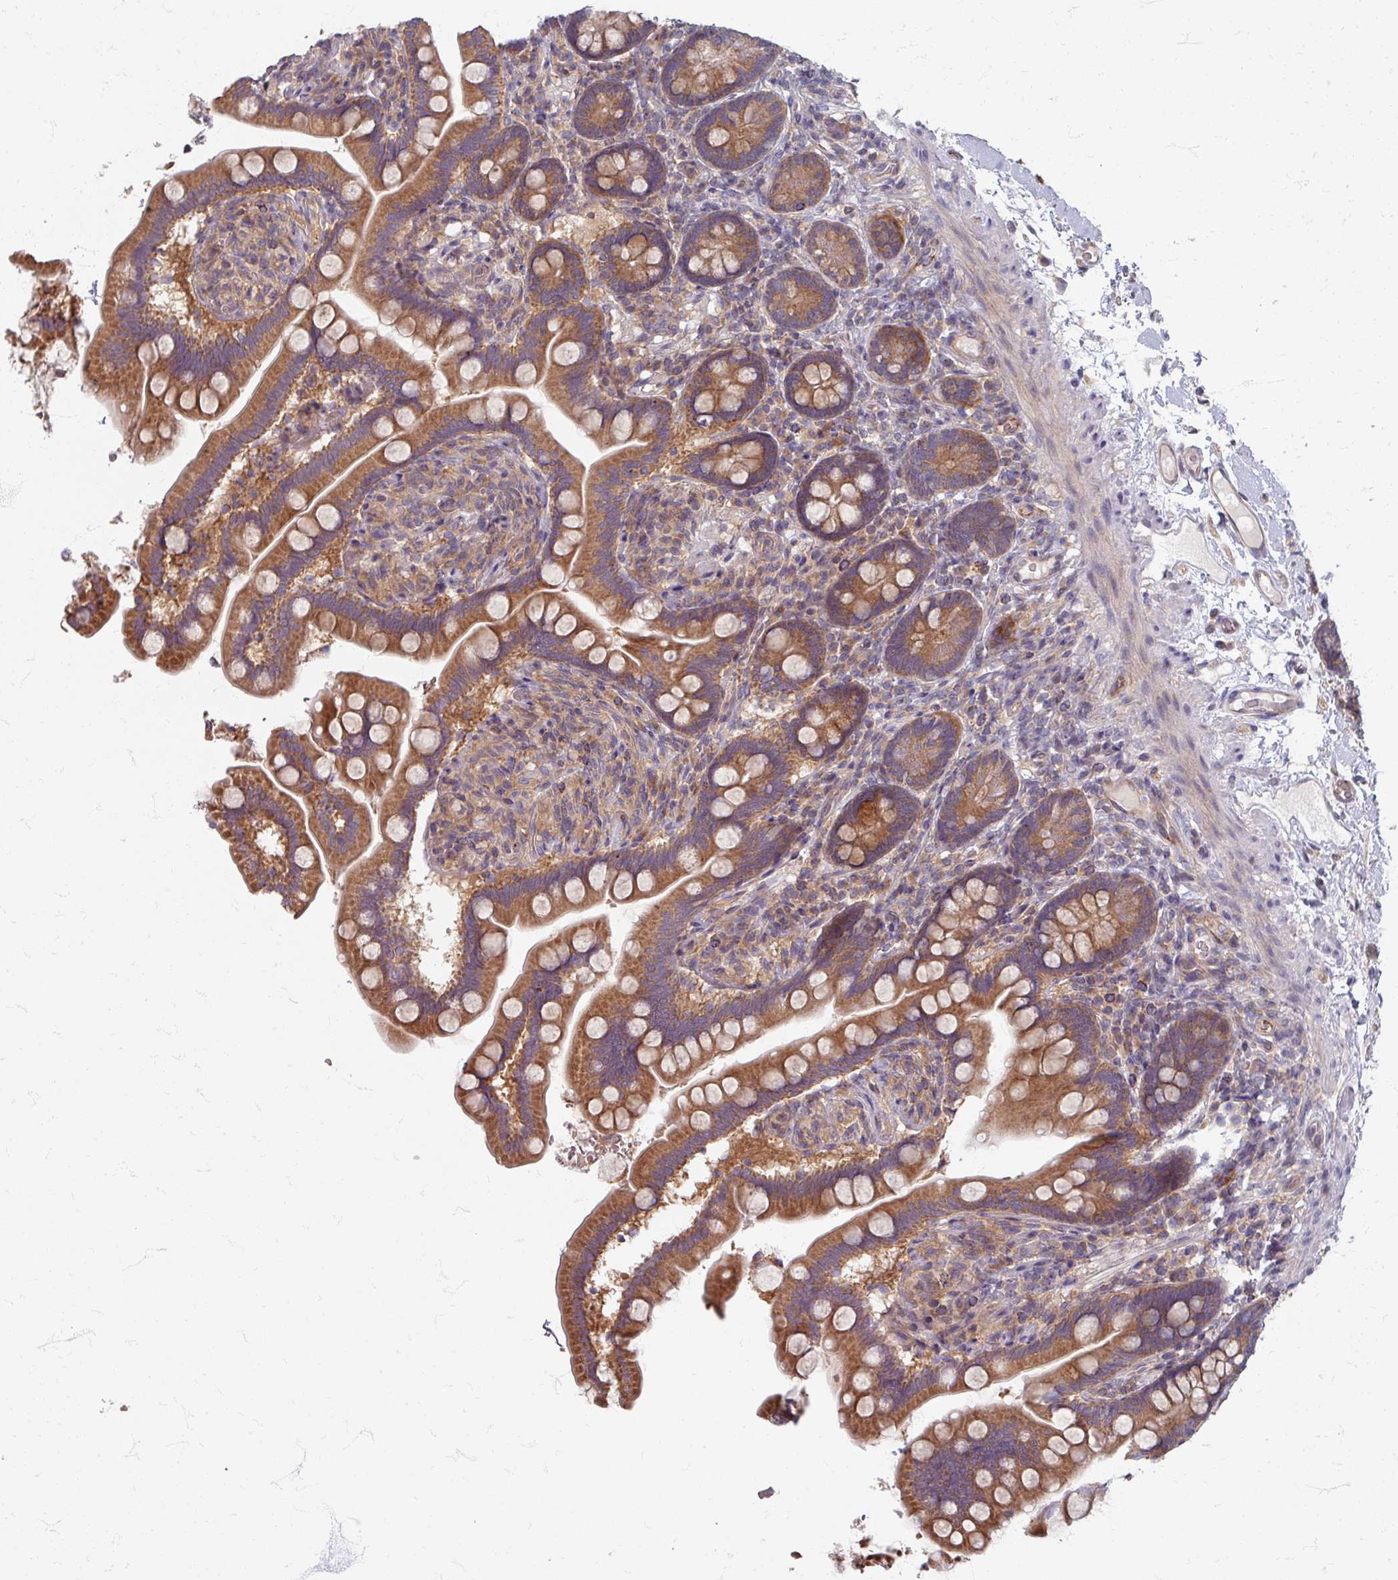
{"staining": {"intensity": "moderate", "quantity": ">75%", "location": "cytoplasmic/membranous"}, "tissue": "small intestine", "cell_type": "Glandular cells", "image_type": "normal", "snomed": [{"axis": "morphology", "description": "Normal tissue, NOS"}, {"axis": "topography", "description": "Small intestine"}], "caption": "Protein staining by immunohistochemistry (IHC) reveals moderate cytoplasmic/membranous positivity in approximately >75% of glandular cells in normal small intestine.", "gene": "STAM", "patient": {"sex": "female", "age": 64}}